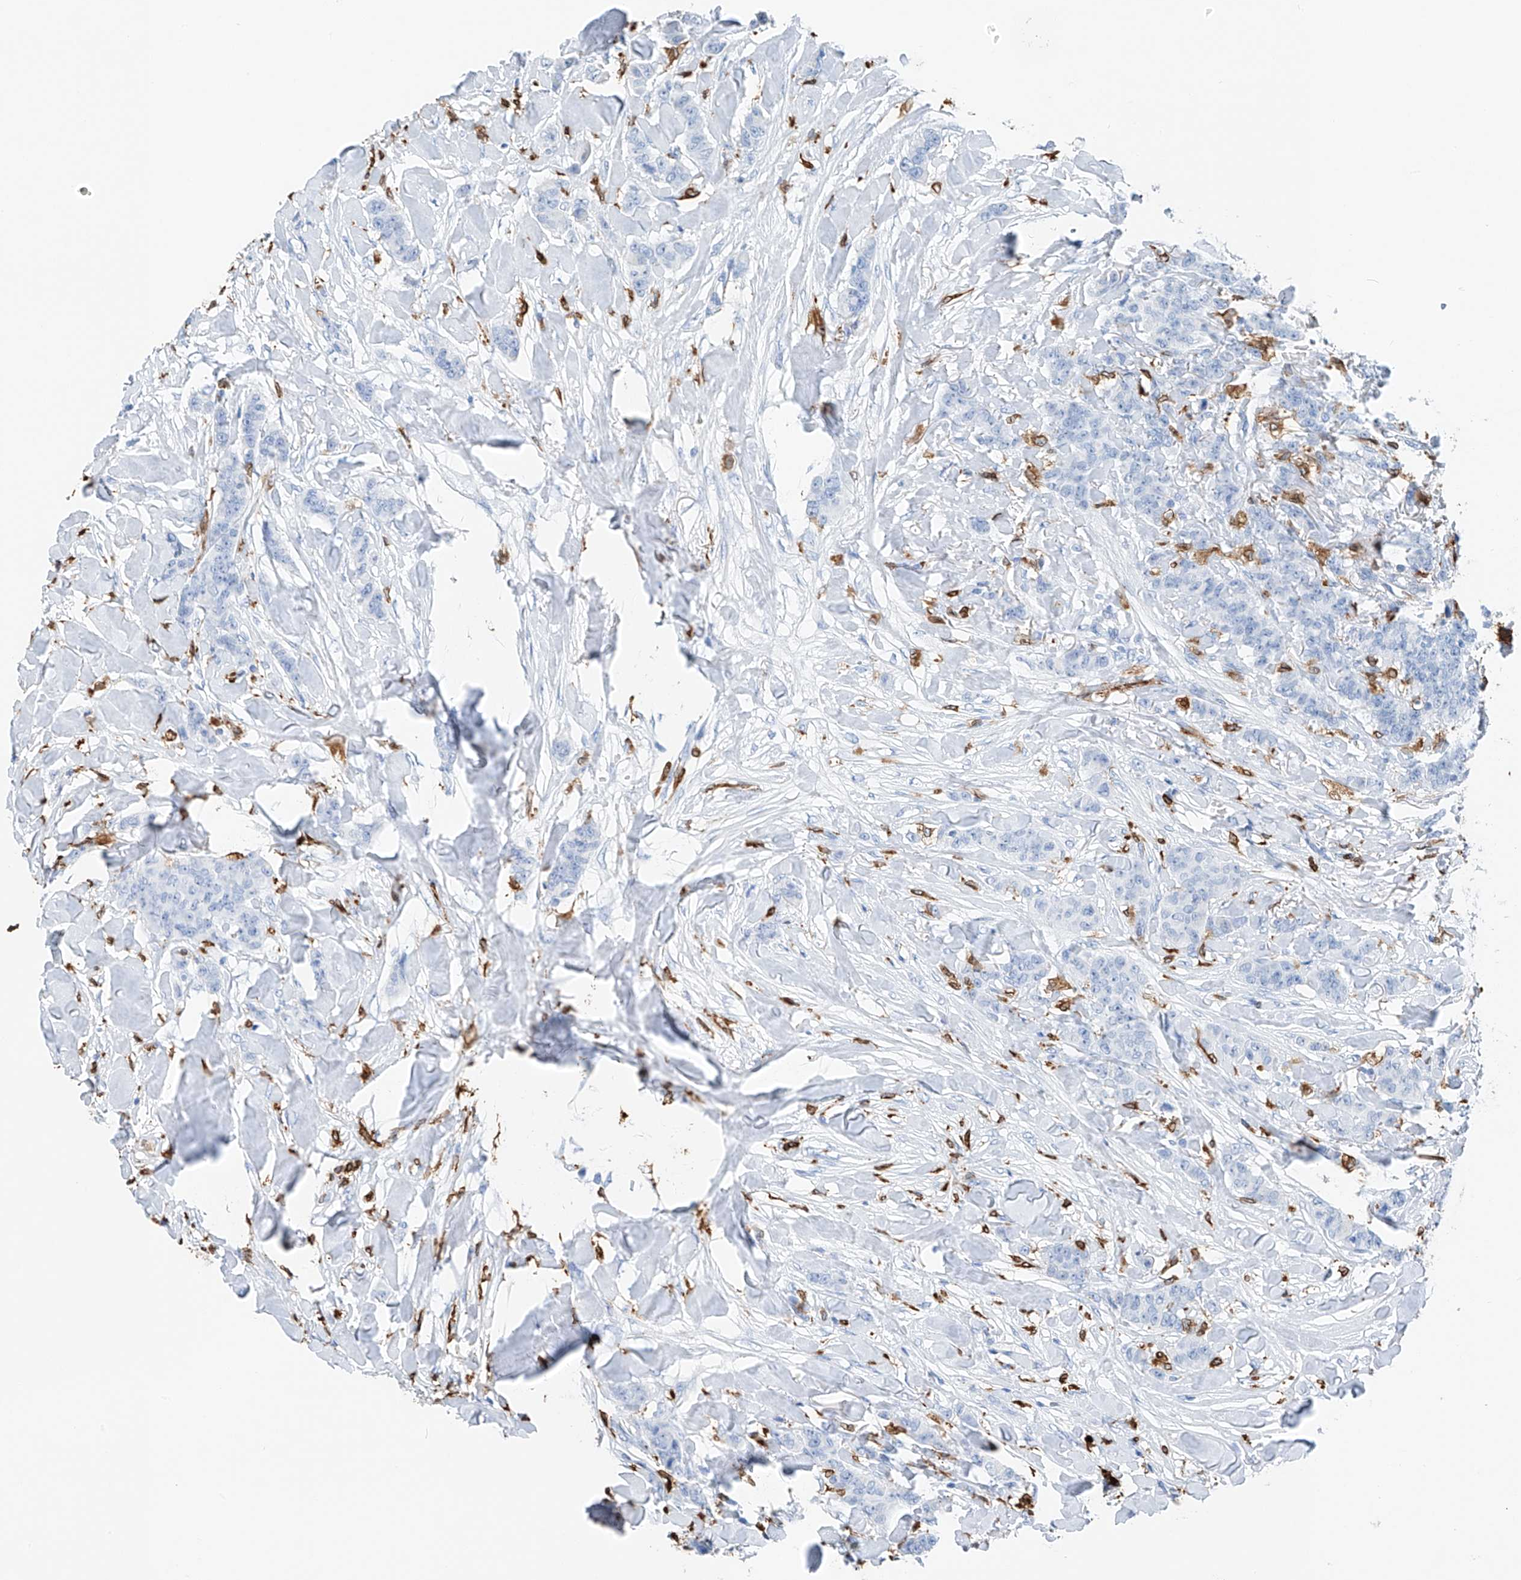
{"staining": {"intensity": "negative", "quantity": "none", "location": "none"}, "tissue": "breast cancer", "cell_type": "Tumor cells", "image_type": "cancer", "snomed": [{"axis": "morphology", "description": "Duct carcinoma"}, {"axis": "topography", "description": "Breast"}], "caption": "Protein analysis of breast invasive ductal carcinoma displays no significant expression in tumor cells.", "gene": "TBXAS1", "patient": {"sex": "female", "age": 40}}